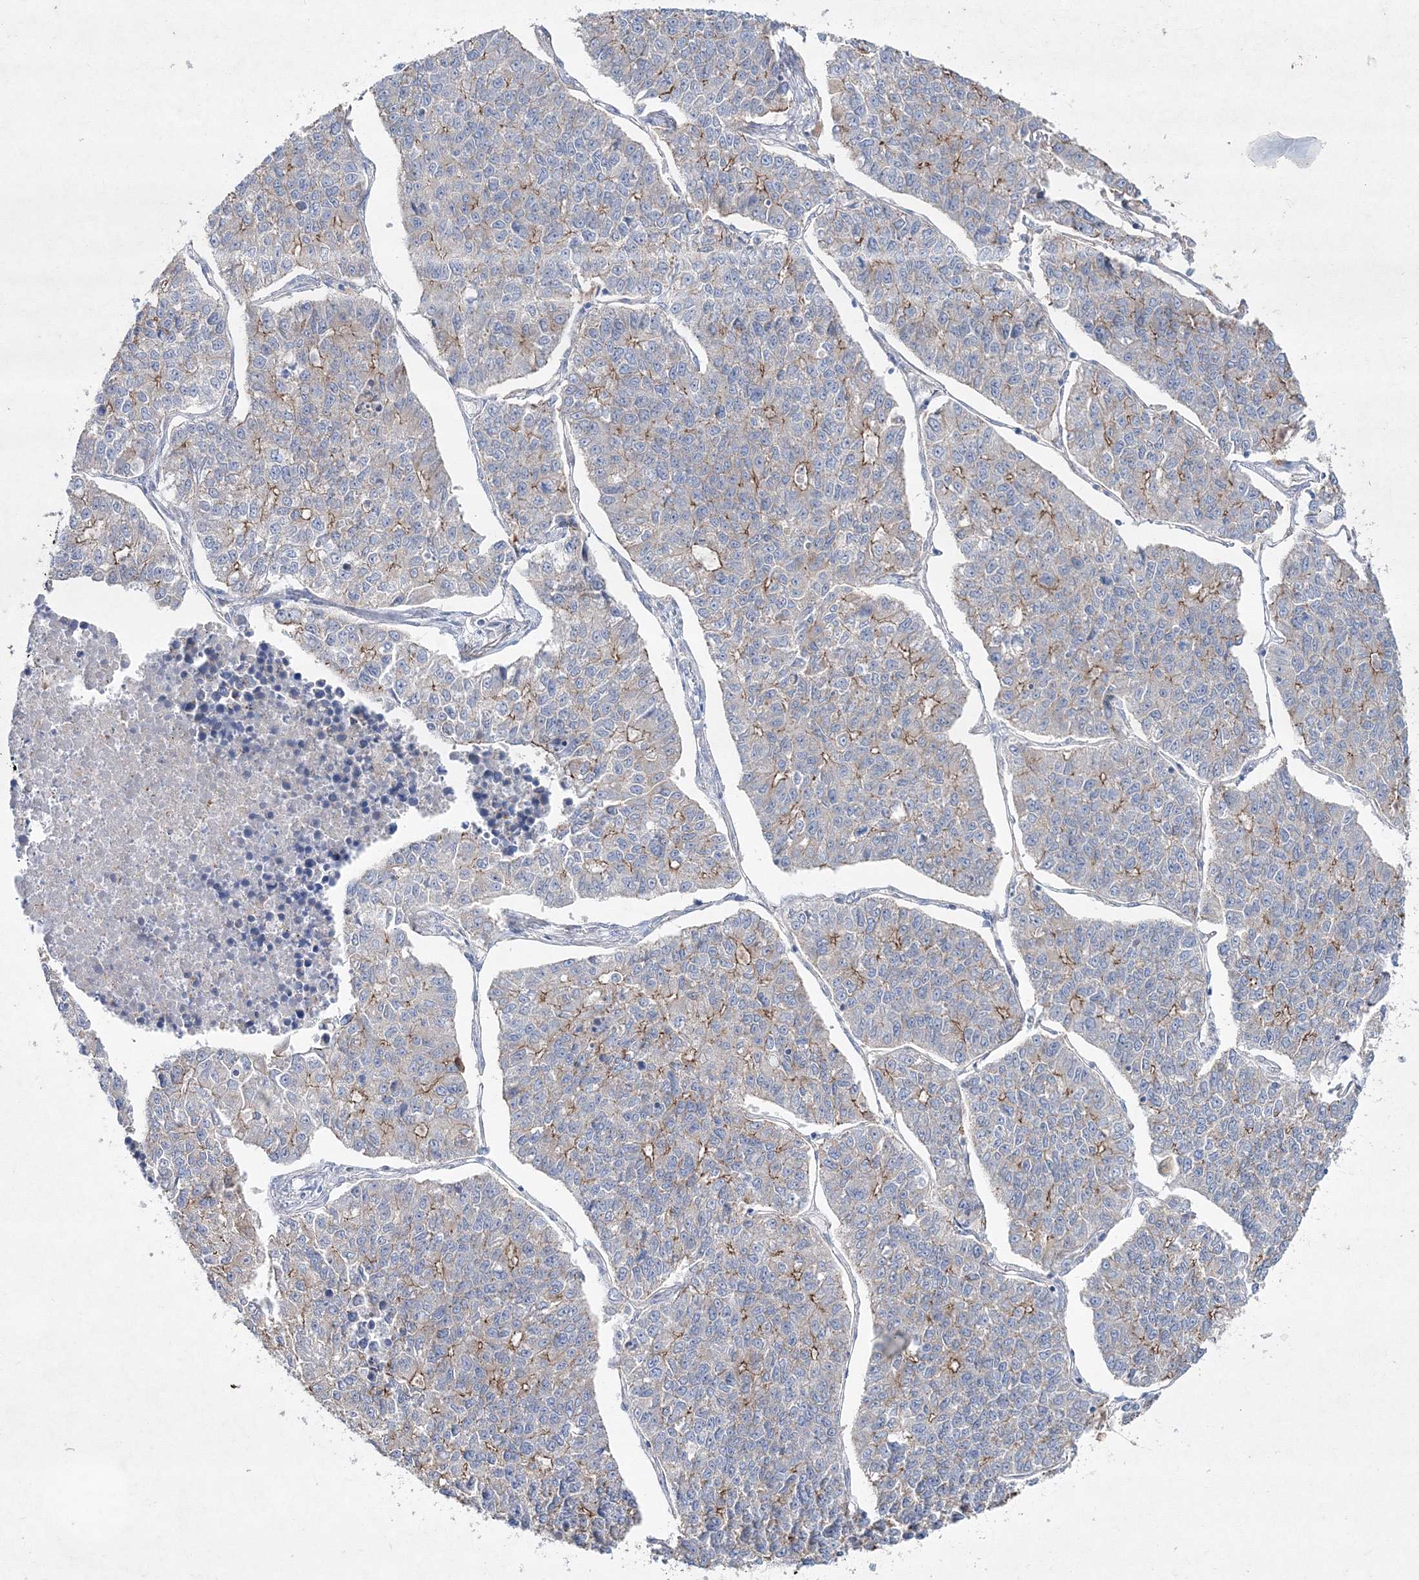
{"staining": {"intensity": "moderate", "quantity": "<25%", "location": "cytoplasmic/membranous"}, "tissue": "lung cancer", "cell_type": "Tumor cells", "image_type": "cancer", "snomed": [{"axis": "morphology", "description": "Adenocarcinoma, NOS"}, {"axis": "topography", "description": "Lung"}], "caption": "Adenocarcinoma (lung) was stained to show a protein in brown. There is low levels of moderate cytoplasmic/membranous staining in about <25% of tumor cells. (DAB IHC, brown staining for protein, blue staining for nuclei).", "gene": "NAA40", "patient": {"sex": "male", "age": 49}}